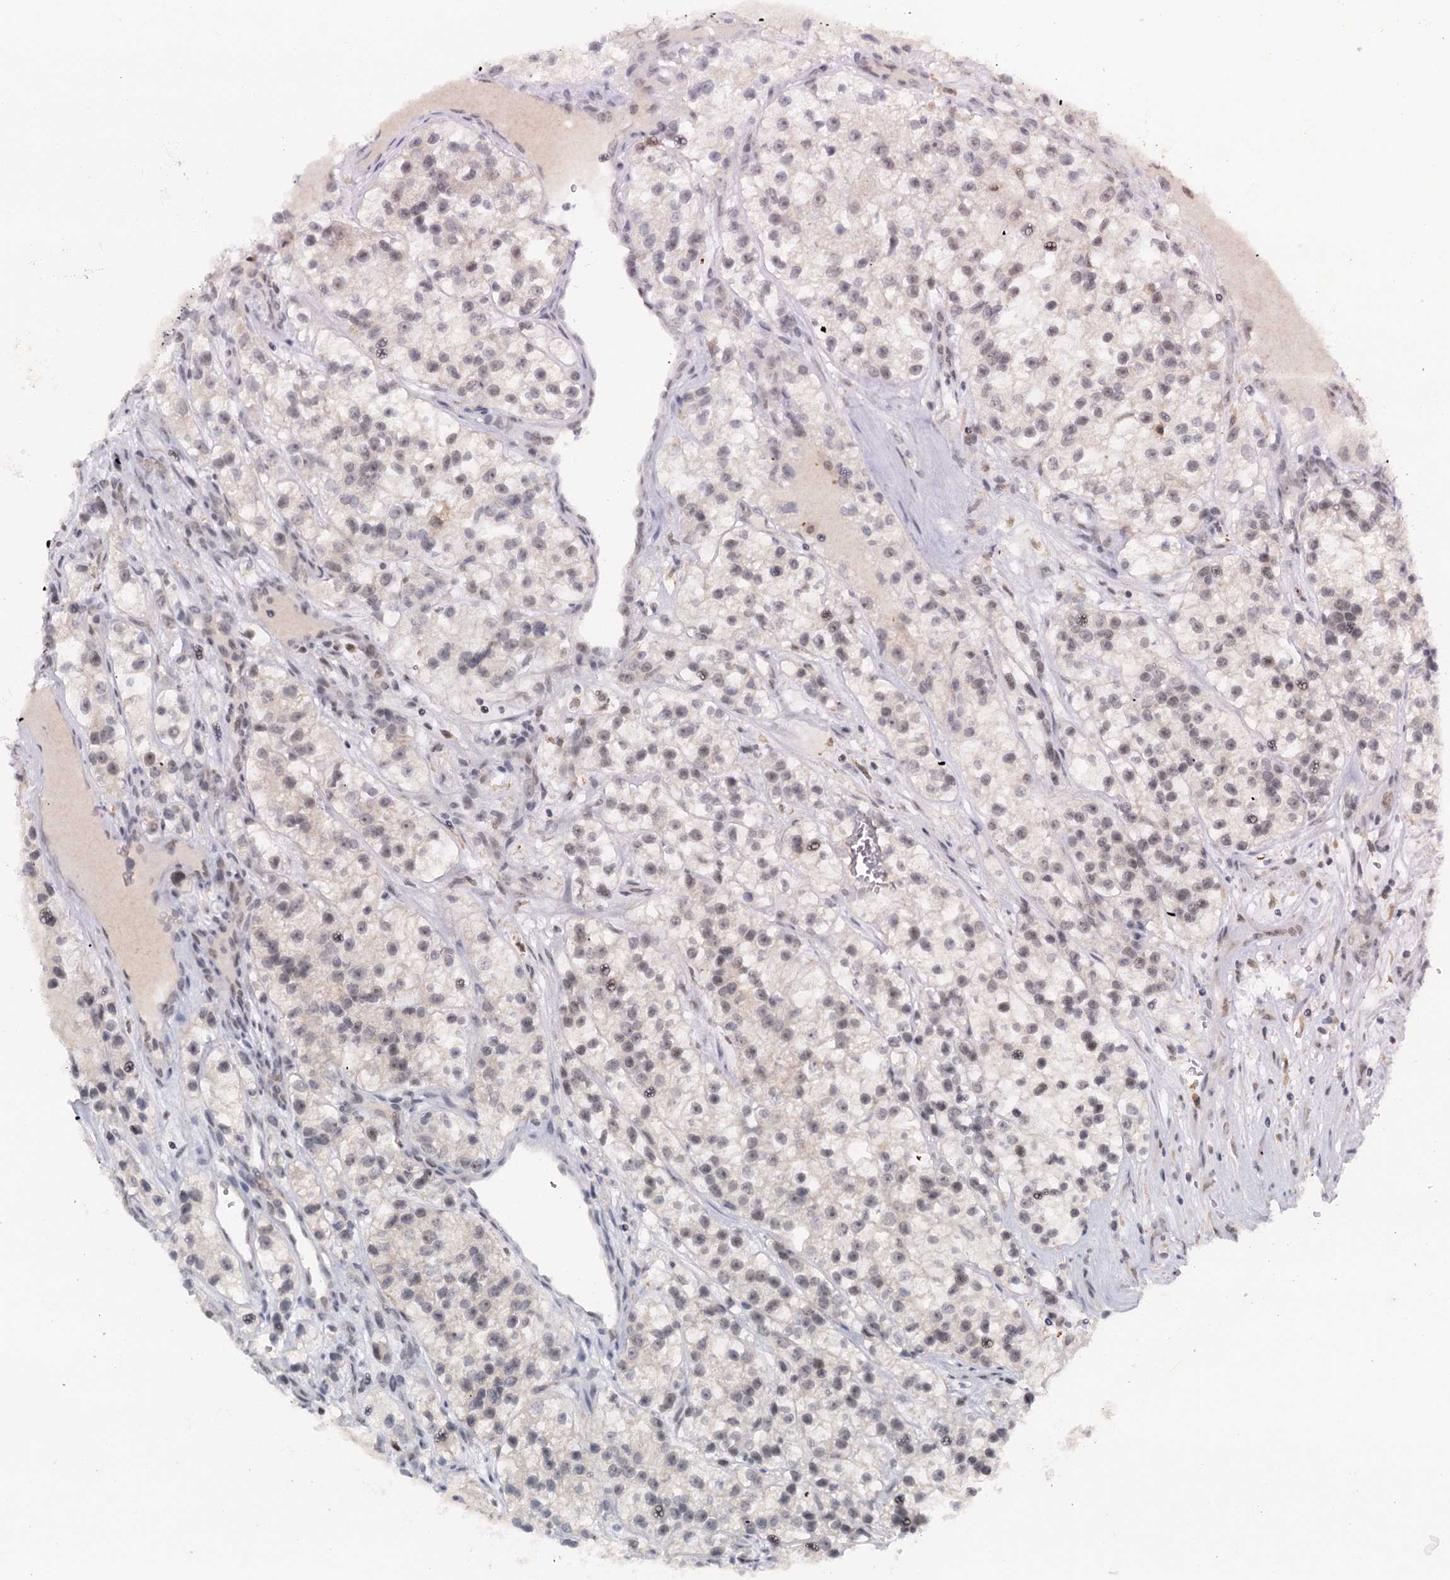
{"staining": {"intensity": "weak", "quantity": "25%-75%", "location": "nuclear"}, "tissue": "renal cancer", "cell_type": "Tumor cells", "image_type": "cancer", "snomed": [{"axis": "morphology", "description": "Adenocarcinoma, NOS"}, {"axis": "topography", "description": "Kidney"}], "caption": "Tumor cells reveal low levels of weak nuclear staining in about 25%-75% of cells in renal cancer.", "gene": "C1D", "patient": {"sex": "female", "age": 57}}